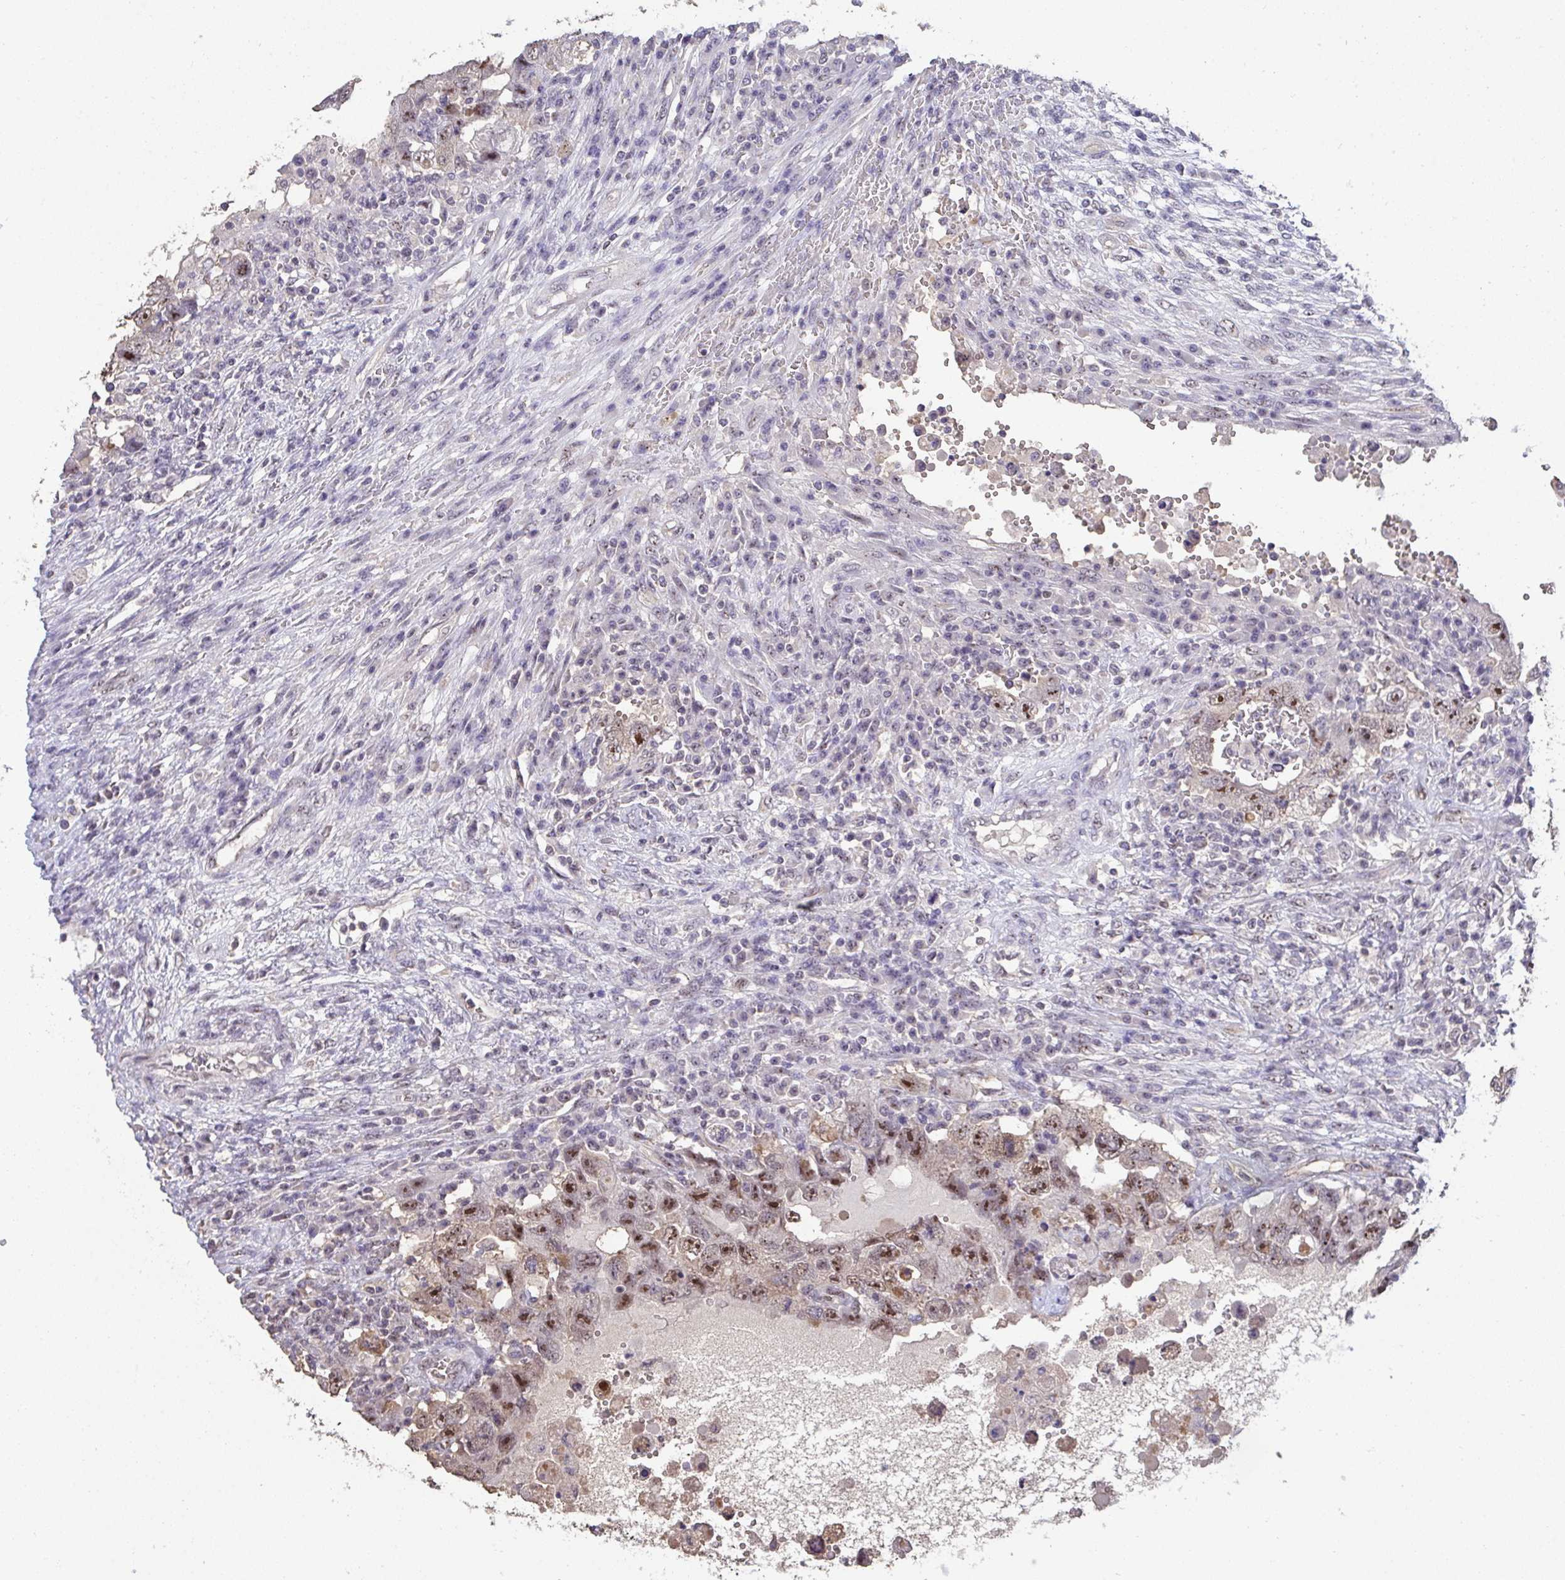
{"staining": {"intensity": "moderate", "quantity": ">75%", "location": "nuclear"}, "tissue": "testis cancer", "cell_type": "Tumor cells", "image_type": "cancer", "snomed": [{"axis": "morphology", "description": "Carcinoma, Embryonal, NOS"}, {"axis": "topography", "description": "Testis"}], "caption": "A high-resolution photomicrograph shows immunohistochemistry staining of testis embryonal carcinoma, which displays moderate nuclear expression in approximately >75% of tumor cells.", "gene": "SENP3", "patient": {"sex": "male", "age": 26}}